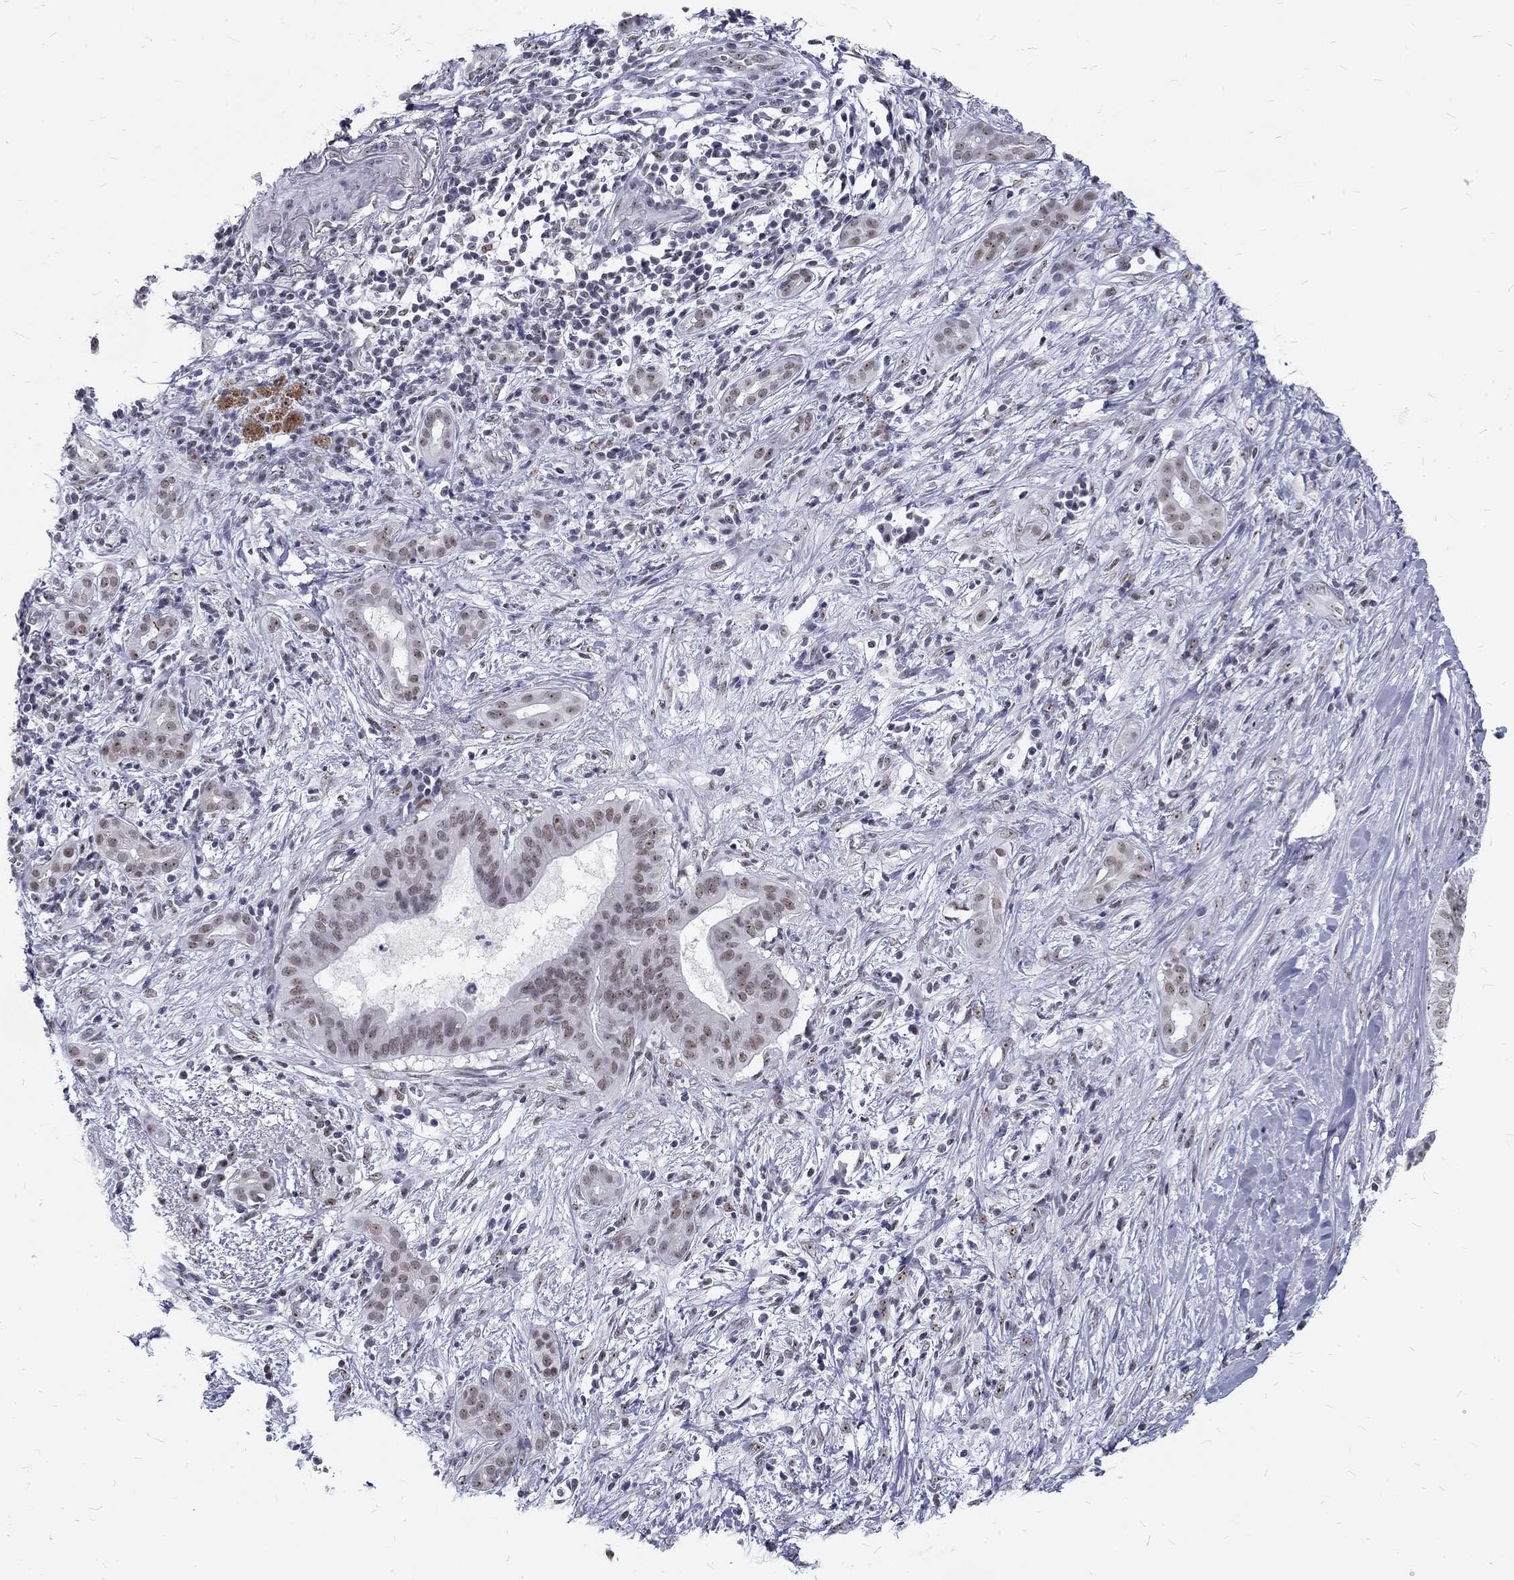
{"staining": {"intensity": "weak", "quantity": "25%-75%", "location": "nuclear"}, "tissue": "pancreatic cancer", "cell_type": "Tumor cells", "image_type": "cancer", "snomed": [{"axis": "morphology", "description": "Adenocarcinoma, NOS"}, {"axis": "topography", "description": "Pancreas"}], "caption": "This is a photomicrograph of IHC staining of pancreatic cancer, which shows weak staining in the nuclear of tumor cells.", "gene": "SNORC", "patient": {"sex": "male", "age": 61}}